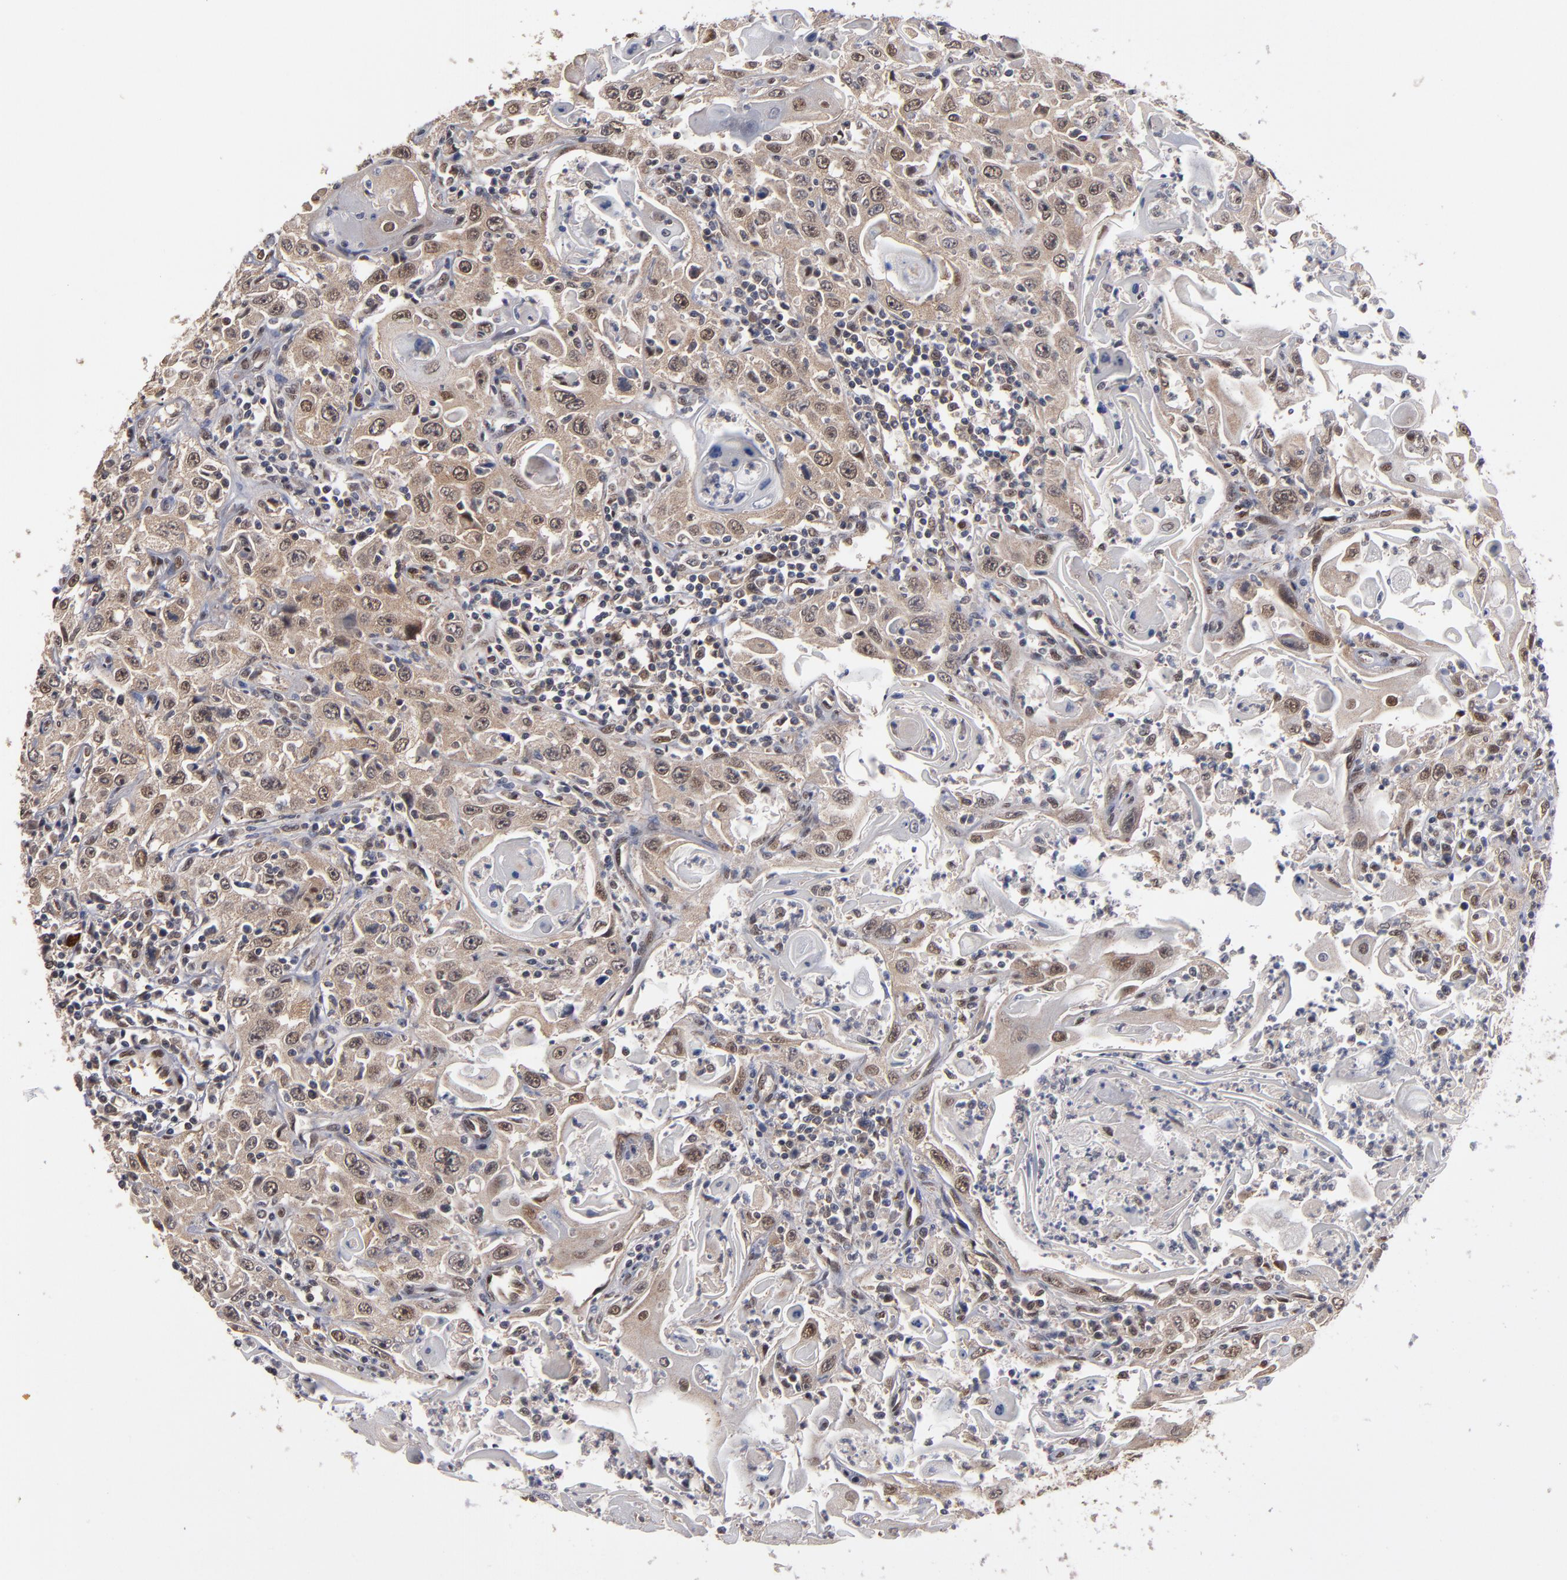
{"staining": {"intensity": "moderate", "quantity": ">75%", "location": "cytoplasmic/membranous,nuclear"}, "tissue": "head and neck cancer", "cell_type": "Tumor cells", "image_type": "cancer", "snomed": [{"axis": "morphology", "description": "Squamous cell carcinoma, NOS"}, {"axis": "topography", "description": "Oral tissue"}, {"axis": "topography", "description": "Head-Neck"}], "caption": "A brown stain highlights moderate cytoplasmic/membranous and nuclear positivity of a protein in human head and neck cancer tumor cells.", "gene": "HUWE1", "patient": {"sex": "female", "age": 76}}